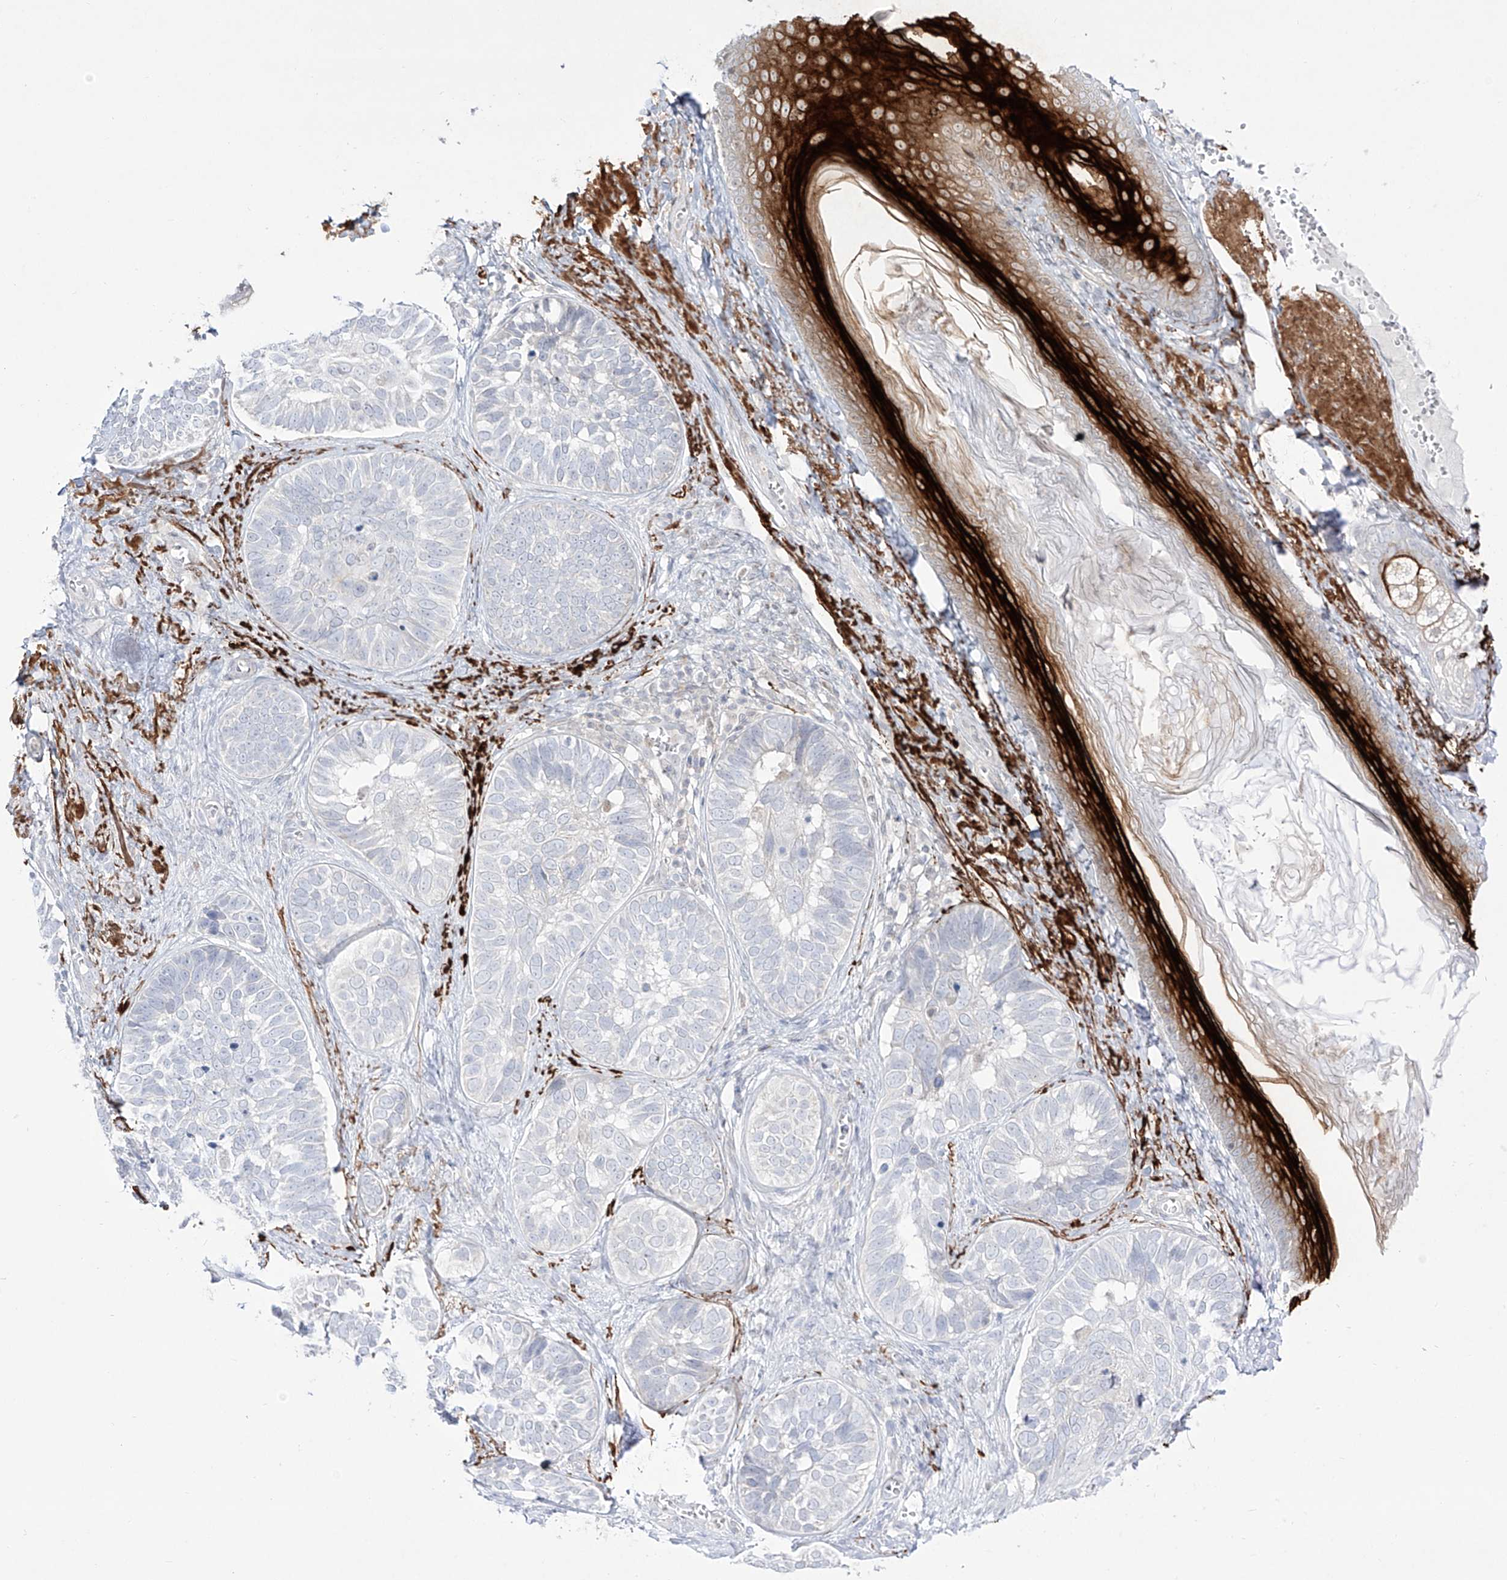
{"staining": {"intensity": "negative", "quantity": "none", "location": "none"}, "tissue": "skin cancer", "cell_type": "Tumor cells", "image_type": "cancer", "snomed": [{"axis": "morphology", "description": "Basal cell carcinoma"}, {"axis": "topography", "description": "Skin"}], "caption": "Immunohistochemistry (IHC) micrograph of human skin cancer stained for a protein (brown), which reveals no positivity in tumor cells. (Stains: DAB immunohistochemistry (IHC) with hematoxylin counter stain, Microscopy: brightfield microscopy at high magnification).", "gene": "DMKN", "patient": {"sex": "male", "age": 62}}